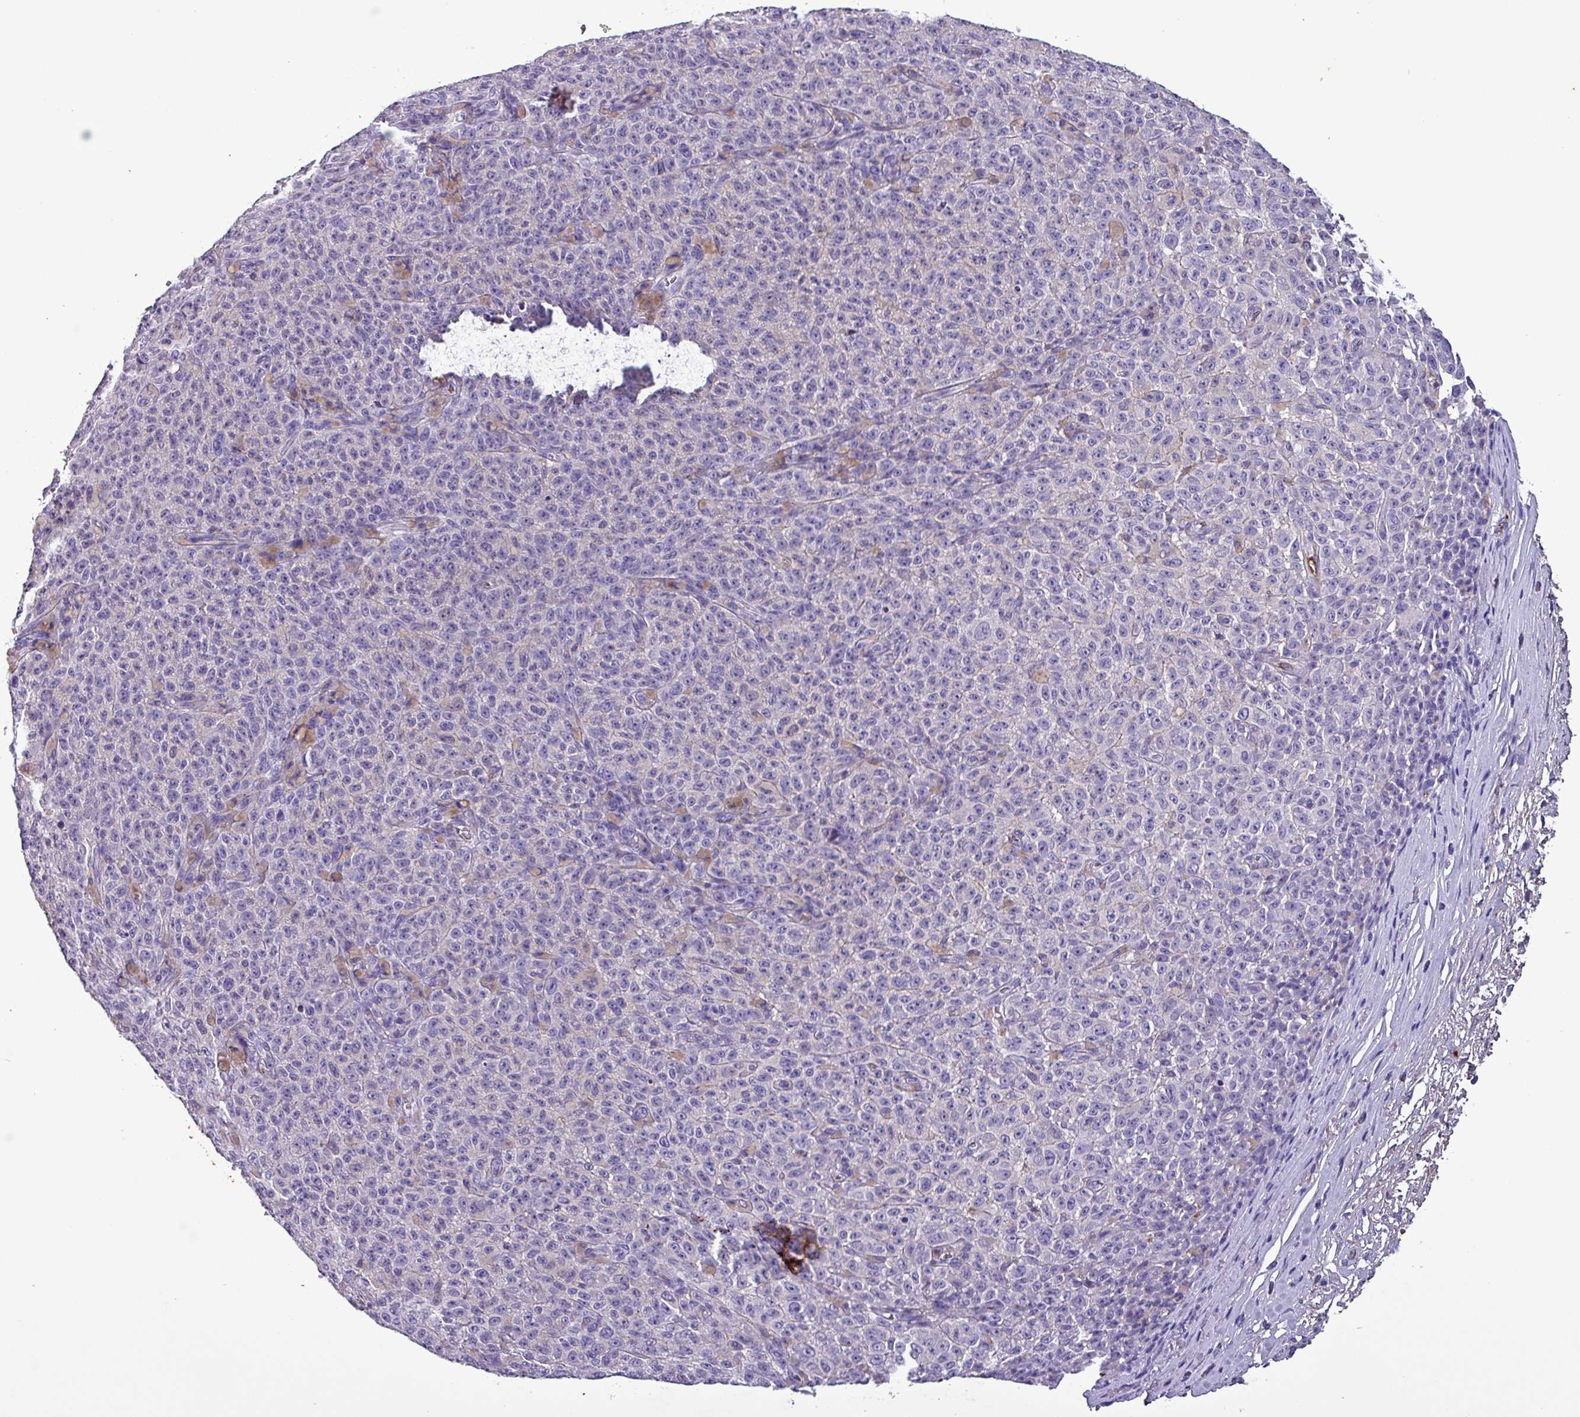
{"staining": {"intensity": "negative", "quantity": "none", "location": "none"}, "tissue": "melanoma", "cell_type": "Tumor cells", "image_type": "cancer", "snomed": [{"axis": "morphology", "description": "Malignant melanoma, NOS"}, {"axis": "topography", "description": "Skin"}], "caption": "Immunohistochemistry photomicrograph of neoplastic tissue: malignant melanoma stained with DAB shows no significant protein positivity in tumor cells.", "gene": "HP", "patient": {"sex": "female", "age": 82}}